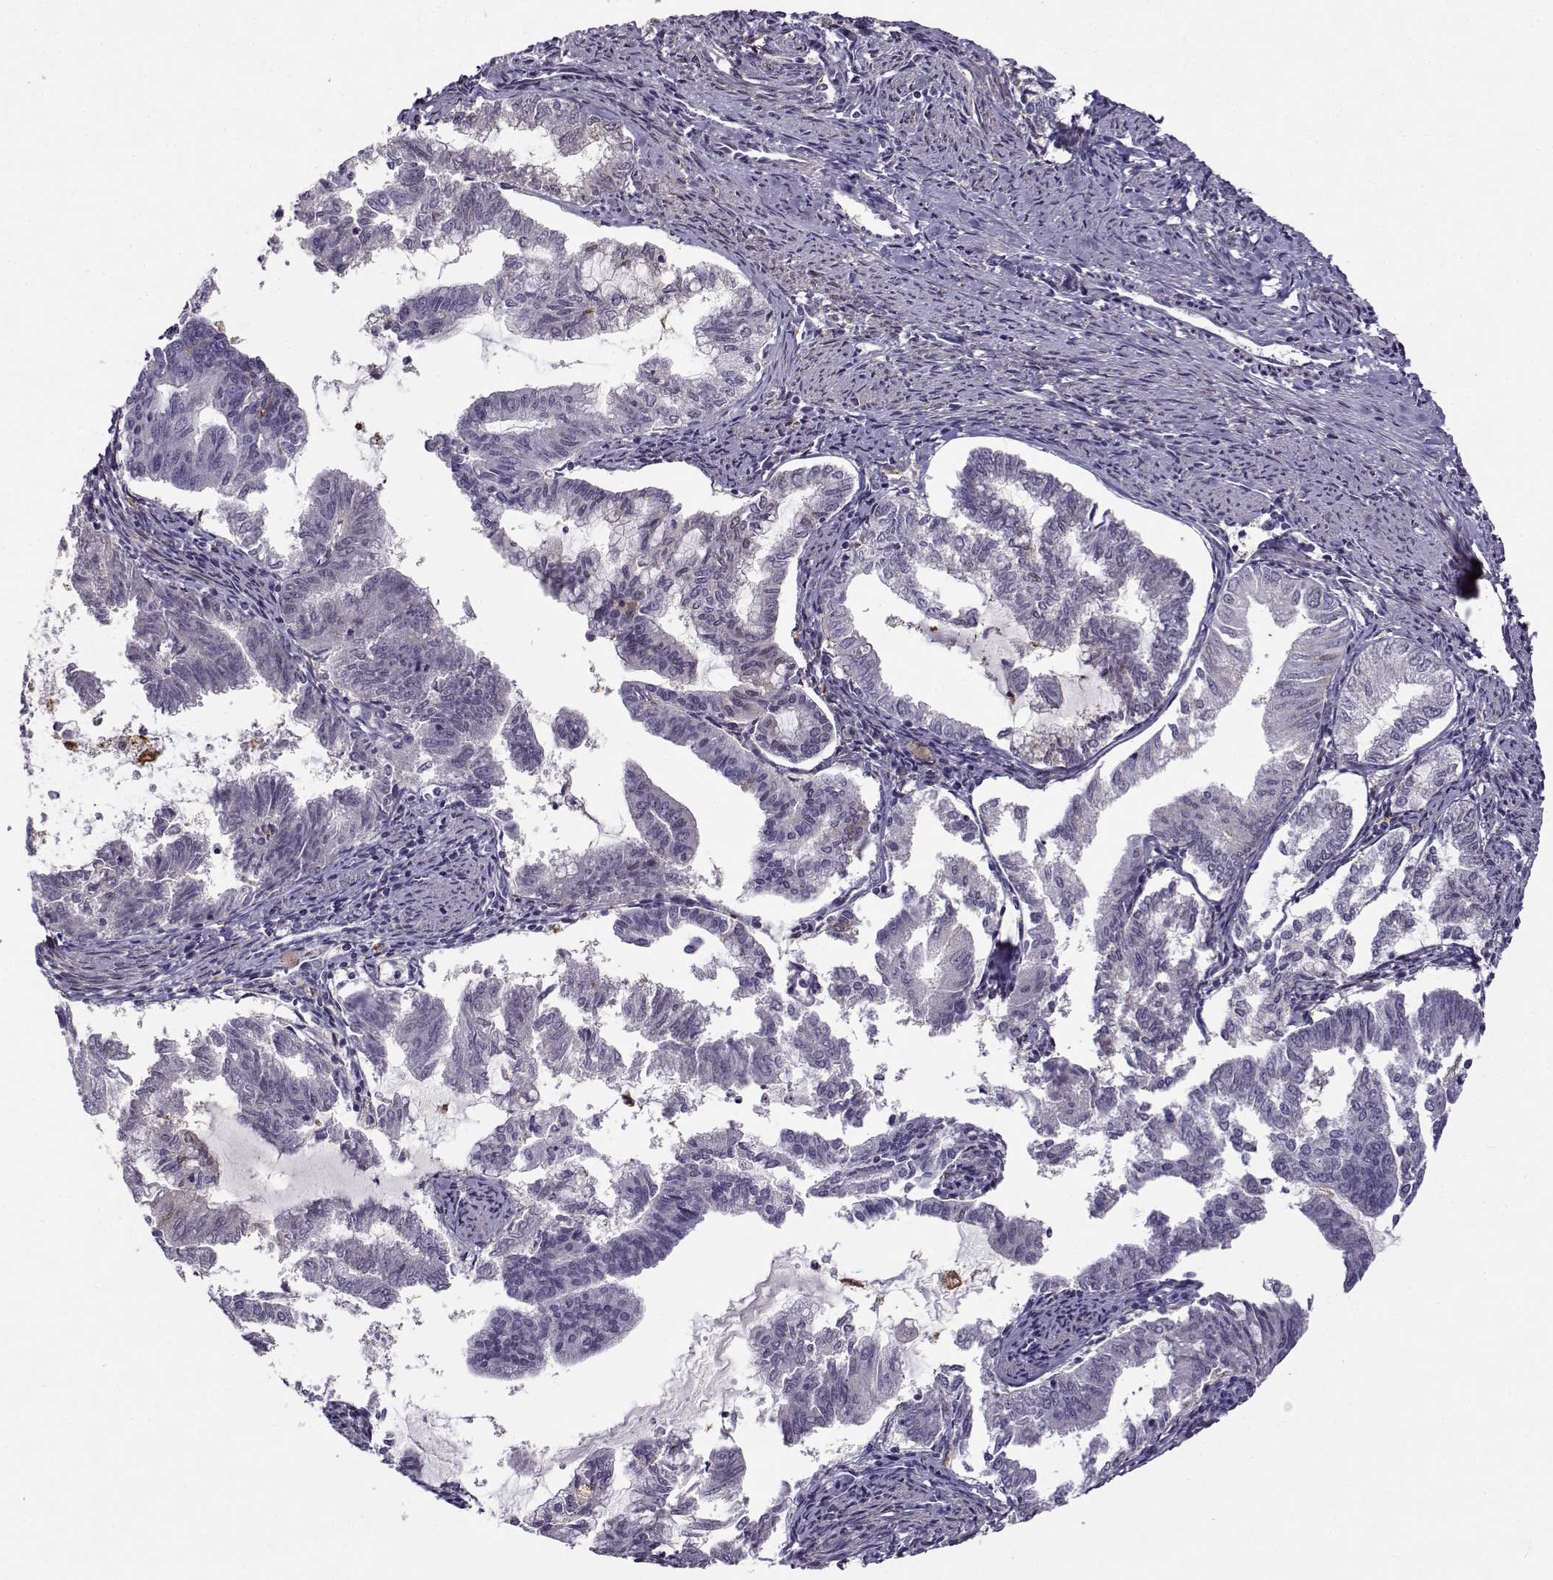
{"staining": {"intensity": "negative", "quantity": "none", "location": "none"}, "tissue": "endometrial cancer", "cell_type": "Tumor cells", "image_type": "cancer", "snomed": [{"axis": "morphology", "description": "Adenocarcinoma, NOS"}, {"axis": "topography", "description": "Endometrium"}], "caption": "Endometrial cancer stained for a protein using immunohistochemistry reveals no positivity tumor cells.", "gene": "UCP3", "patient": {"sex": "female", "age": 79}}